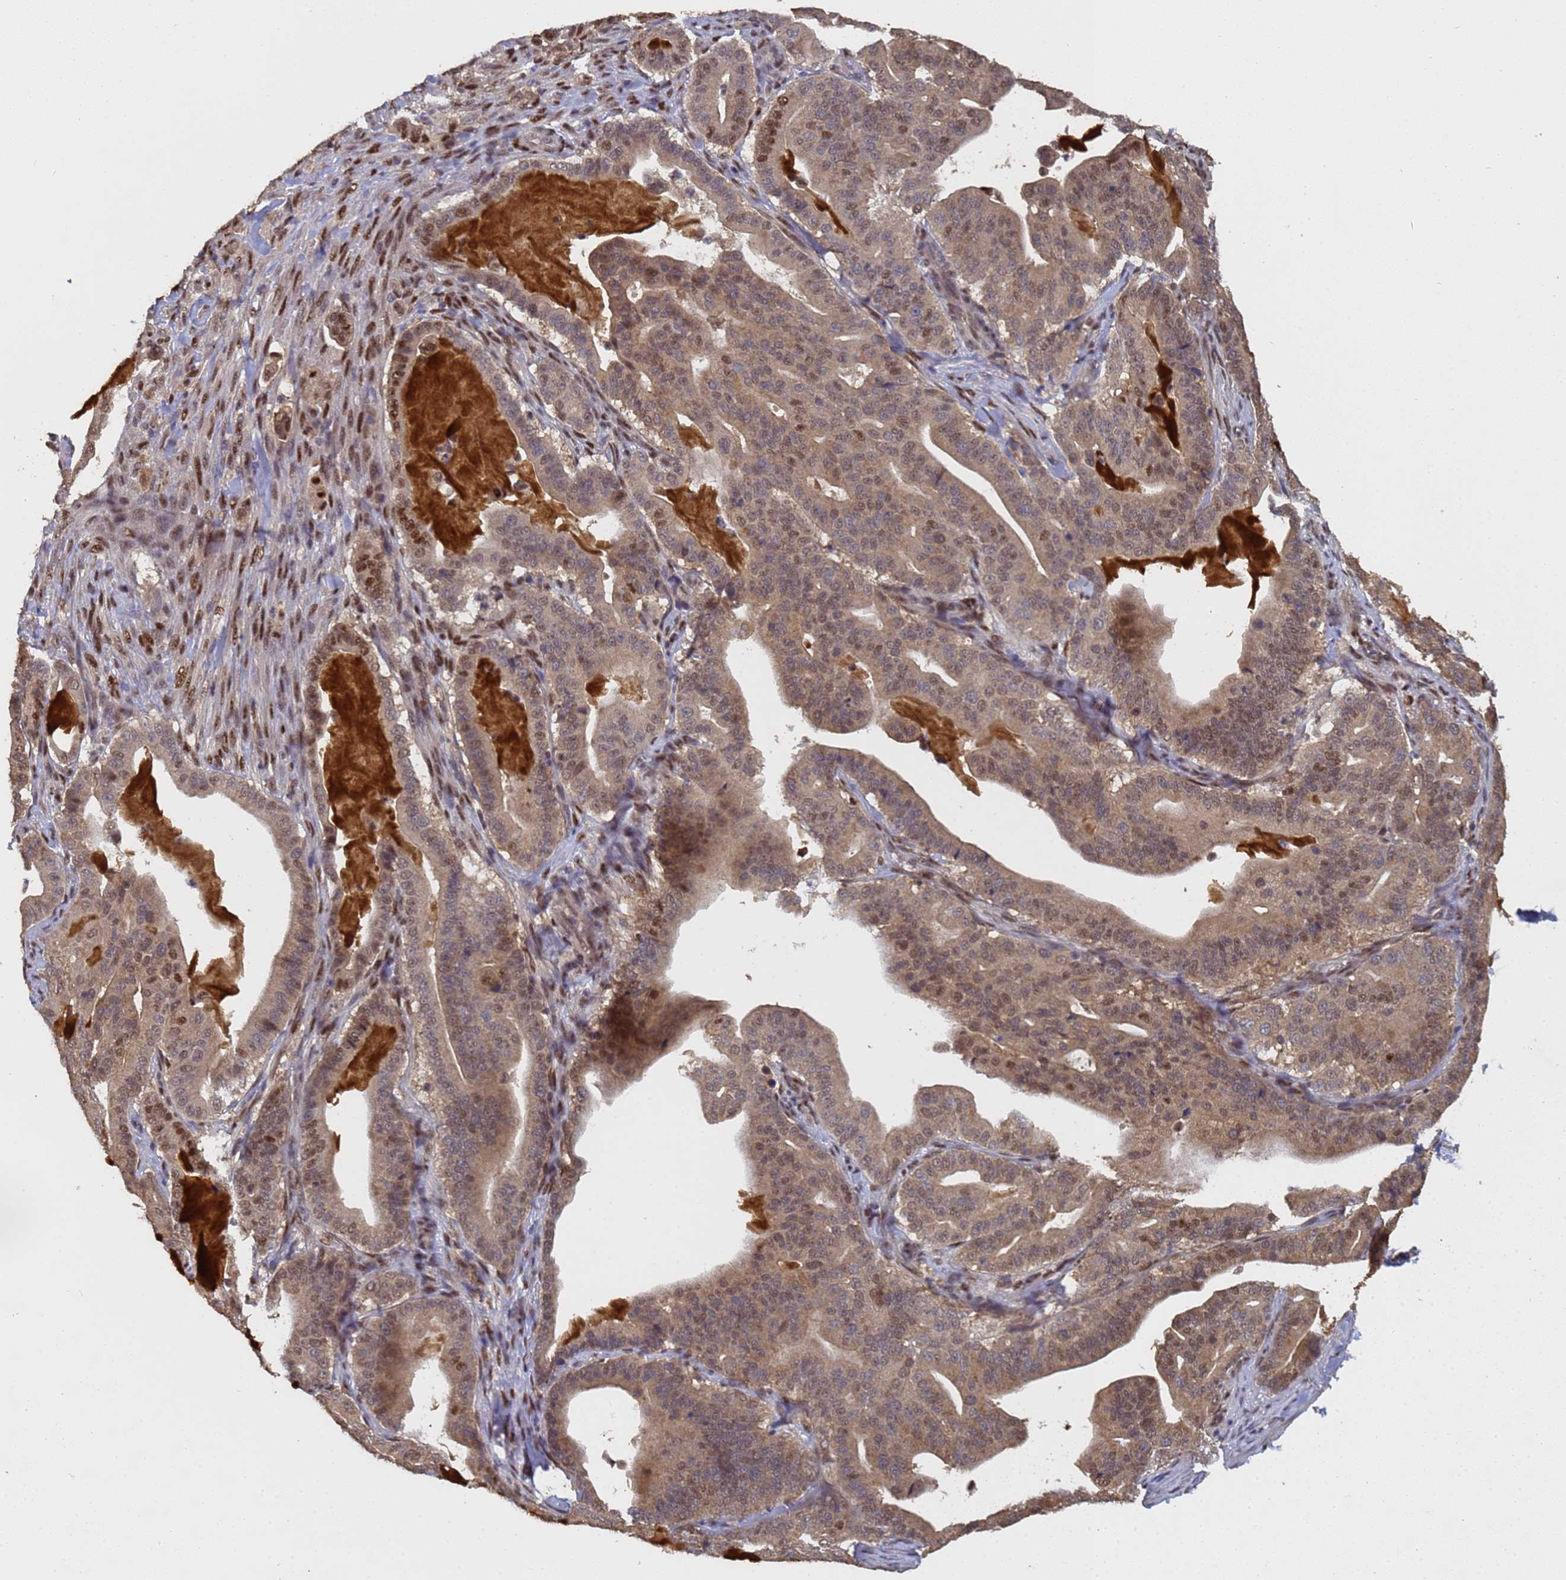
{"staining": {"intensity": "moderate", "quantity": ">75%", "location": "cytoplasmic/membranous,nuclear"}, "tissue": "pancreatic cancer", "cell_type": "Tumor cells", "image_type": "cancer", "snomed": [{"axis": "morphology", "description": "Adenocarcinoma, NOS"}, {"axis": "topography", "description": "Pancreas"}], "caption": "This is a micrograph of immunohistochemistry staining of pancreatic cancer (adenocarcinoma), which shows moderate staining in the cytoplasmic/membranous and nuclear of tumor cells.", "gene": "SECISBP2", "patient": {"sex": "male", "age": 63}}